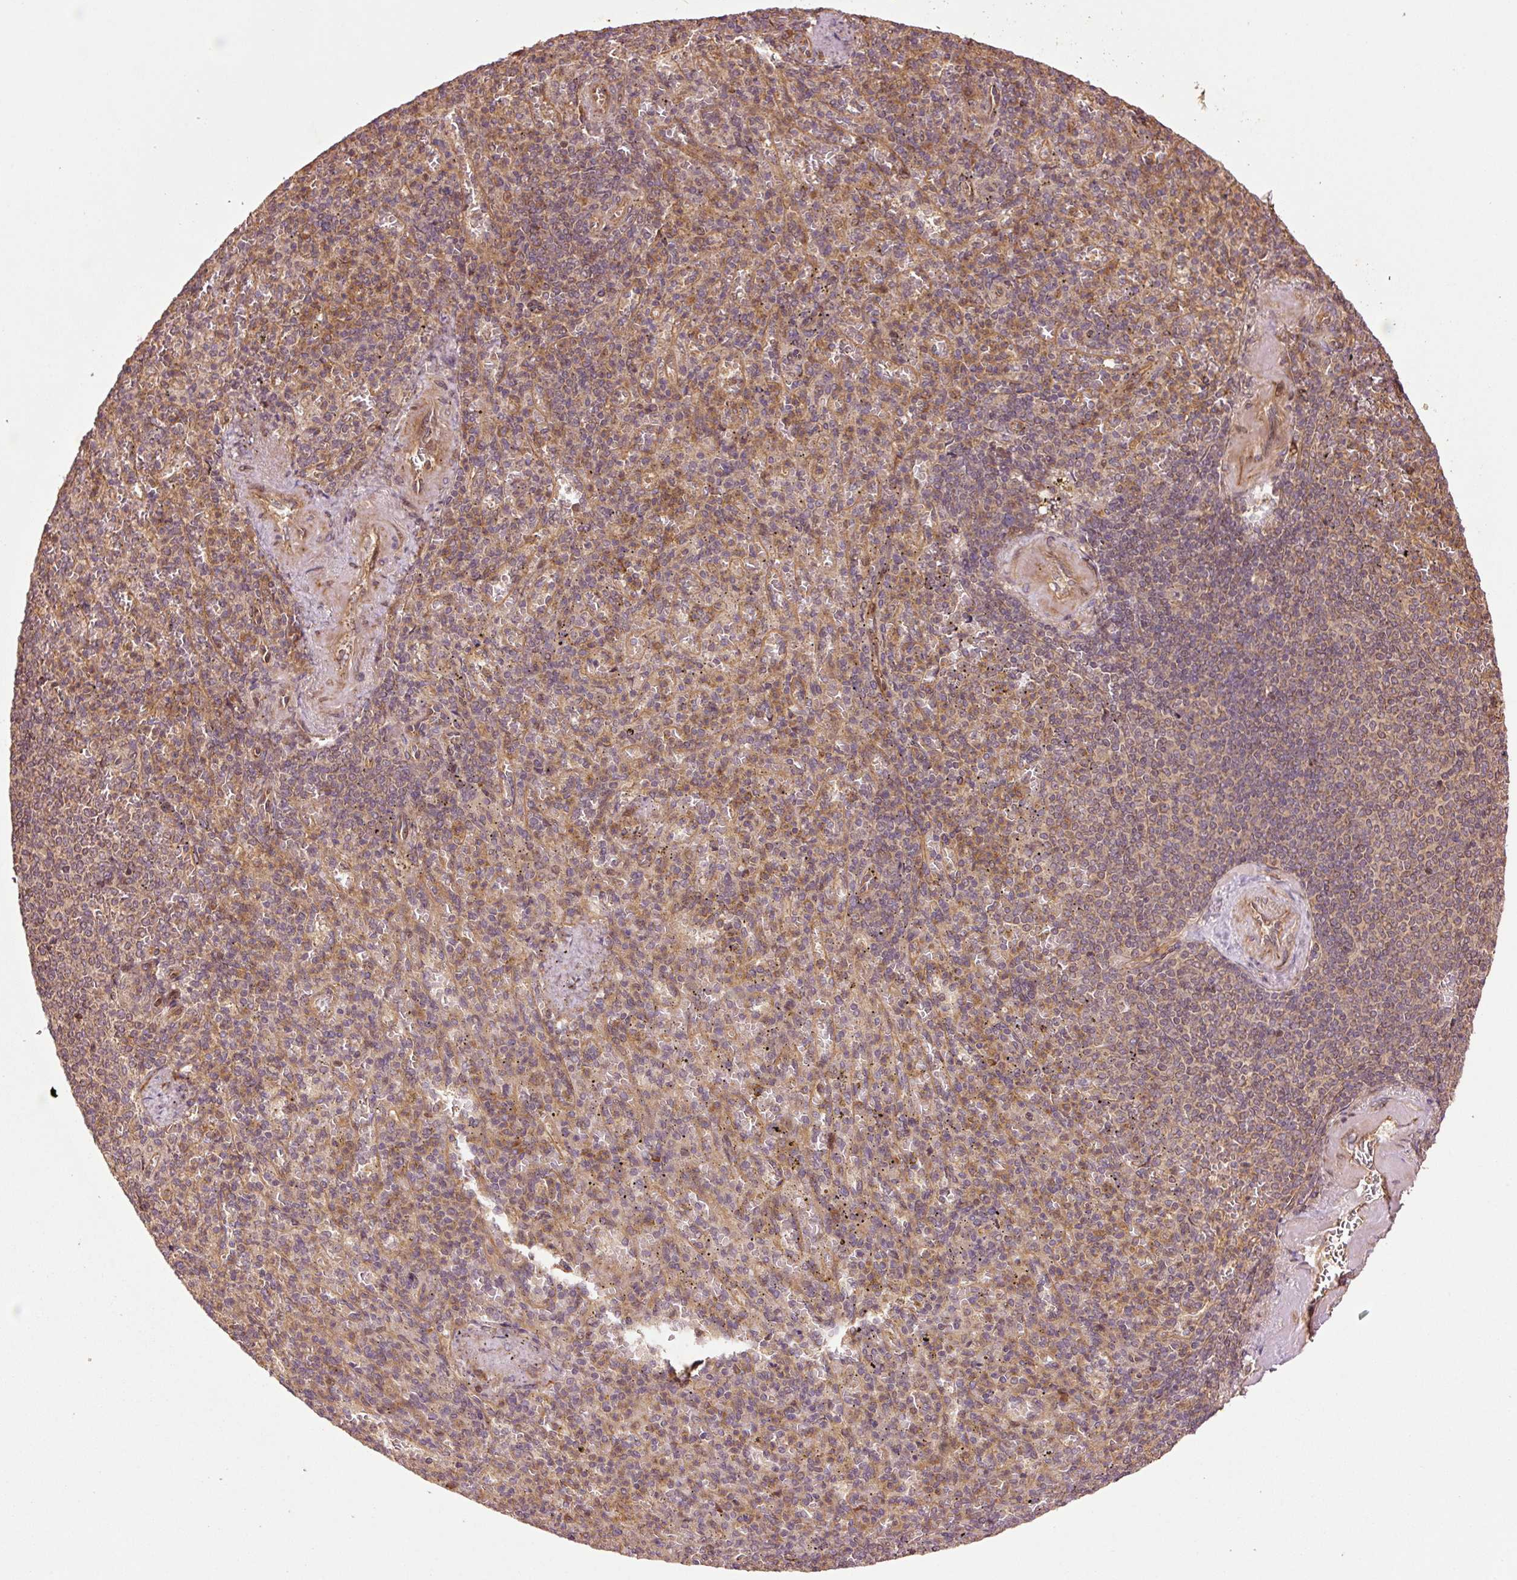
{"staining": {"intensity": "weak", "quantity": "<25%", "location": "cytoplasmic/membranous"}, "tissue": "spleen", "cell_type": "Cells in red pulp", "image_type": "normal", "snomed": [{"axis": "morphology", "description": "Normal tissue, NOS"}, {"axis": "topography", "description": "Spleen"}], "caption": "The immunohistochemistry (IHC) photomicrograph has no significant expression in cells in red pulp of spleen. (Immunohistochemistry (ihc), brightfield microscopy, high magnification).", "gene": "OXER1", "patient": {"sex": "female", "age": 74}}